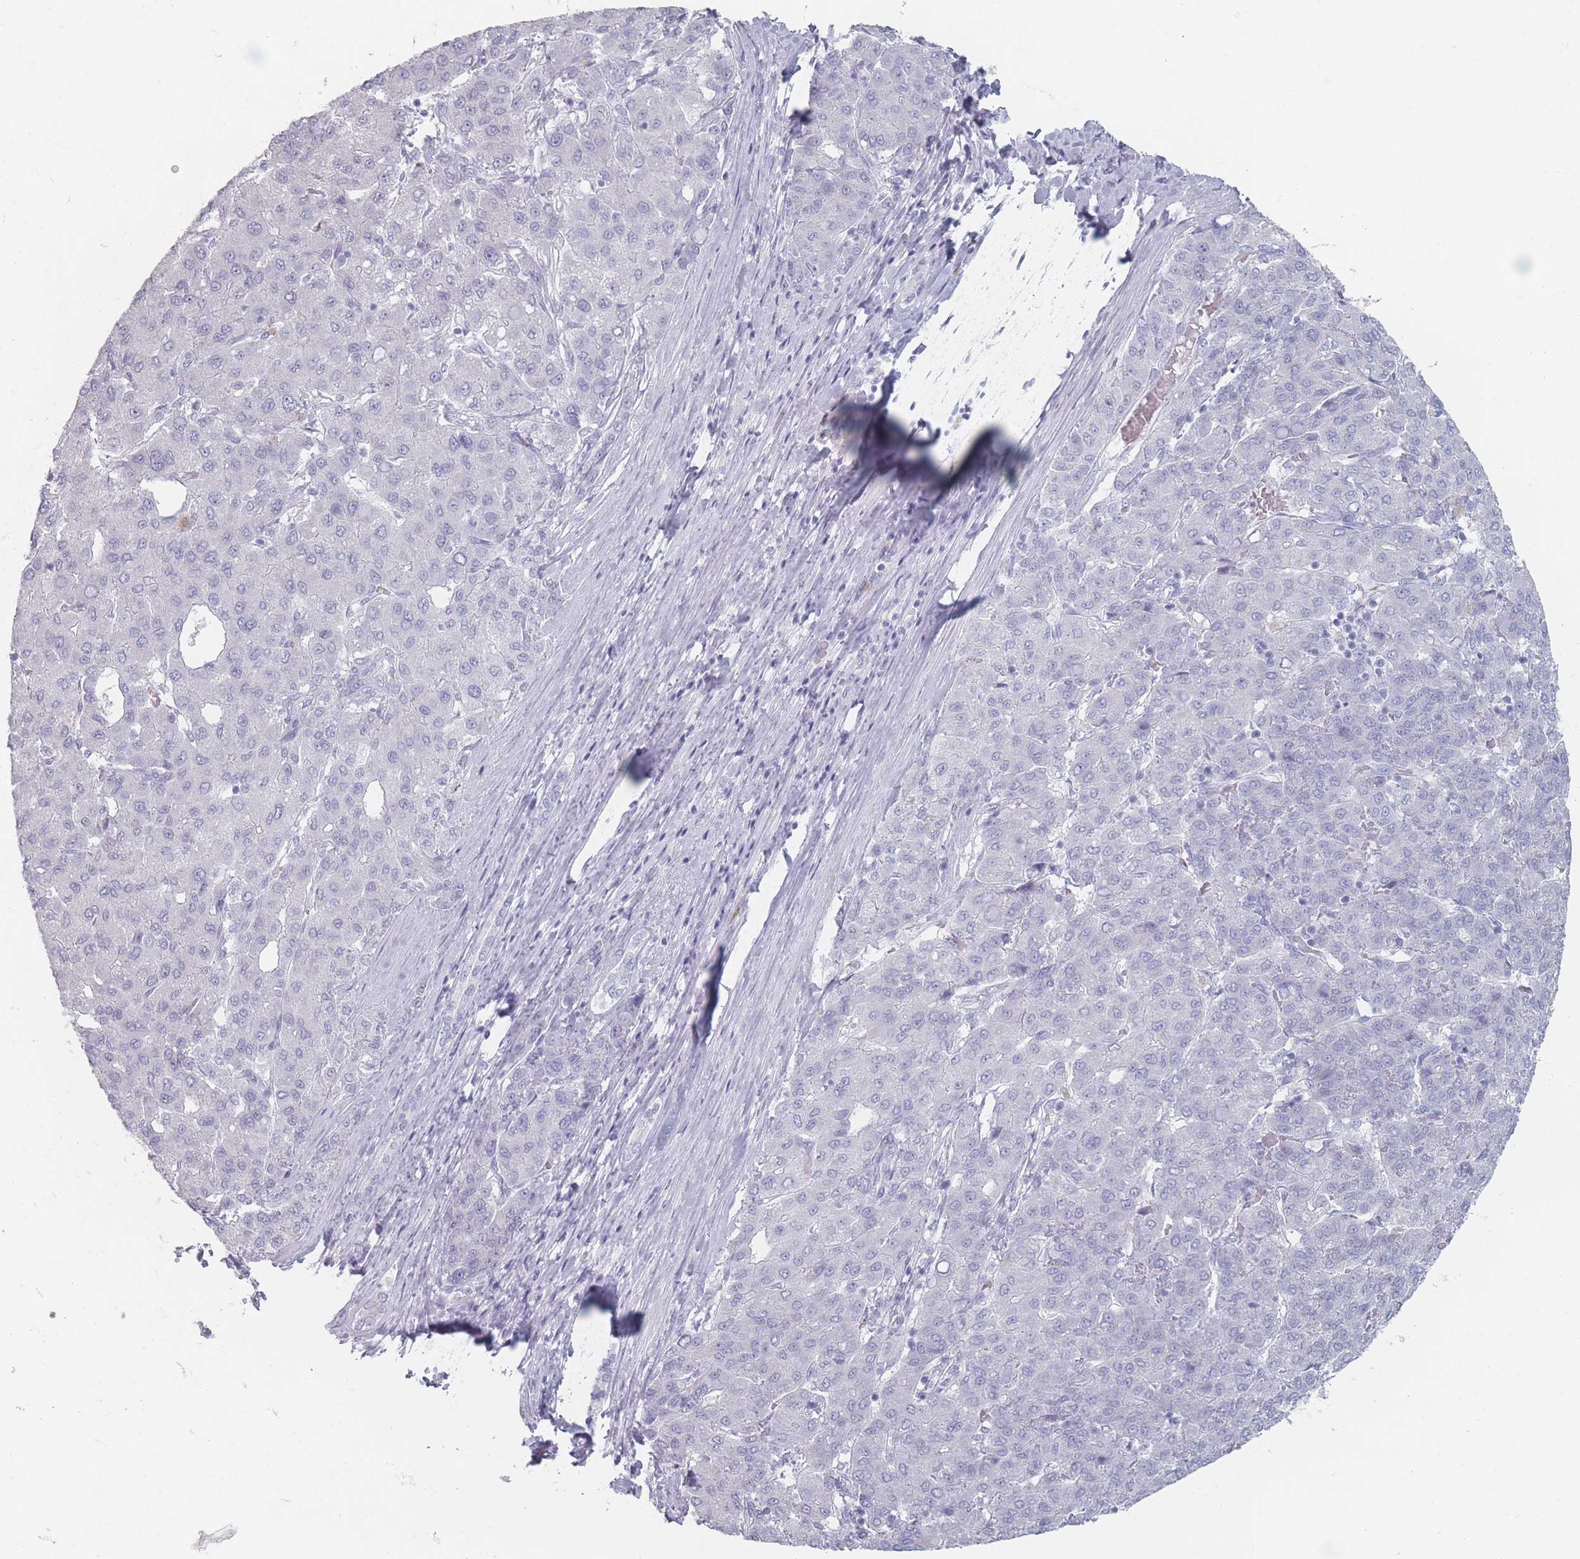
{"staining": {"intensity": "negative", "quantity": "none", "location": "none"}, "tissue": "liver cancer", "cell_type": "Tumor cells", "image_type": "cancer", "snomed": [{"axis": "morphology", "description": "Carcinoma, Hepatocellular, NOS"}, {"axis": "topography", "description": "Liver"}], "caption": "Micrograph shows no protein staining in tumor cells of hepatocellular carcinoma (liver) tissue.", "gene": "RNF4", "patient": {"sex": "male", "age": 65}}